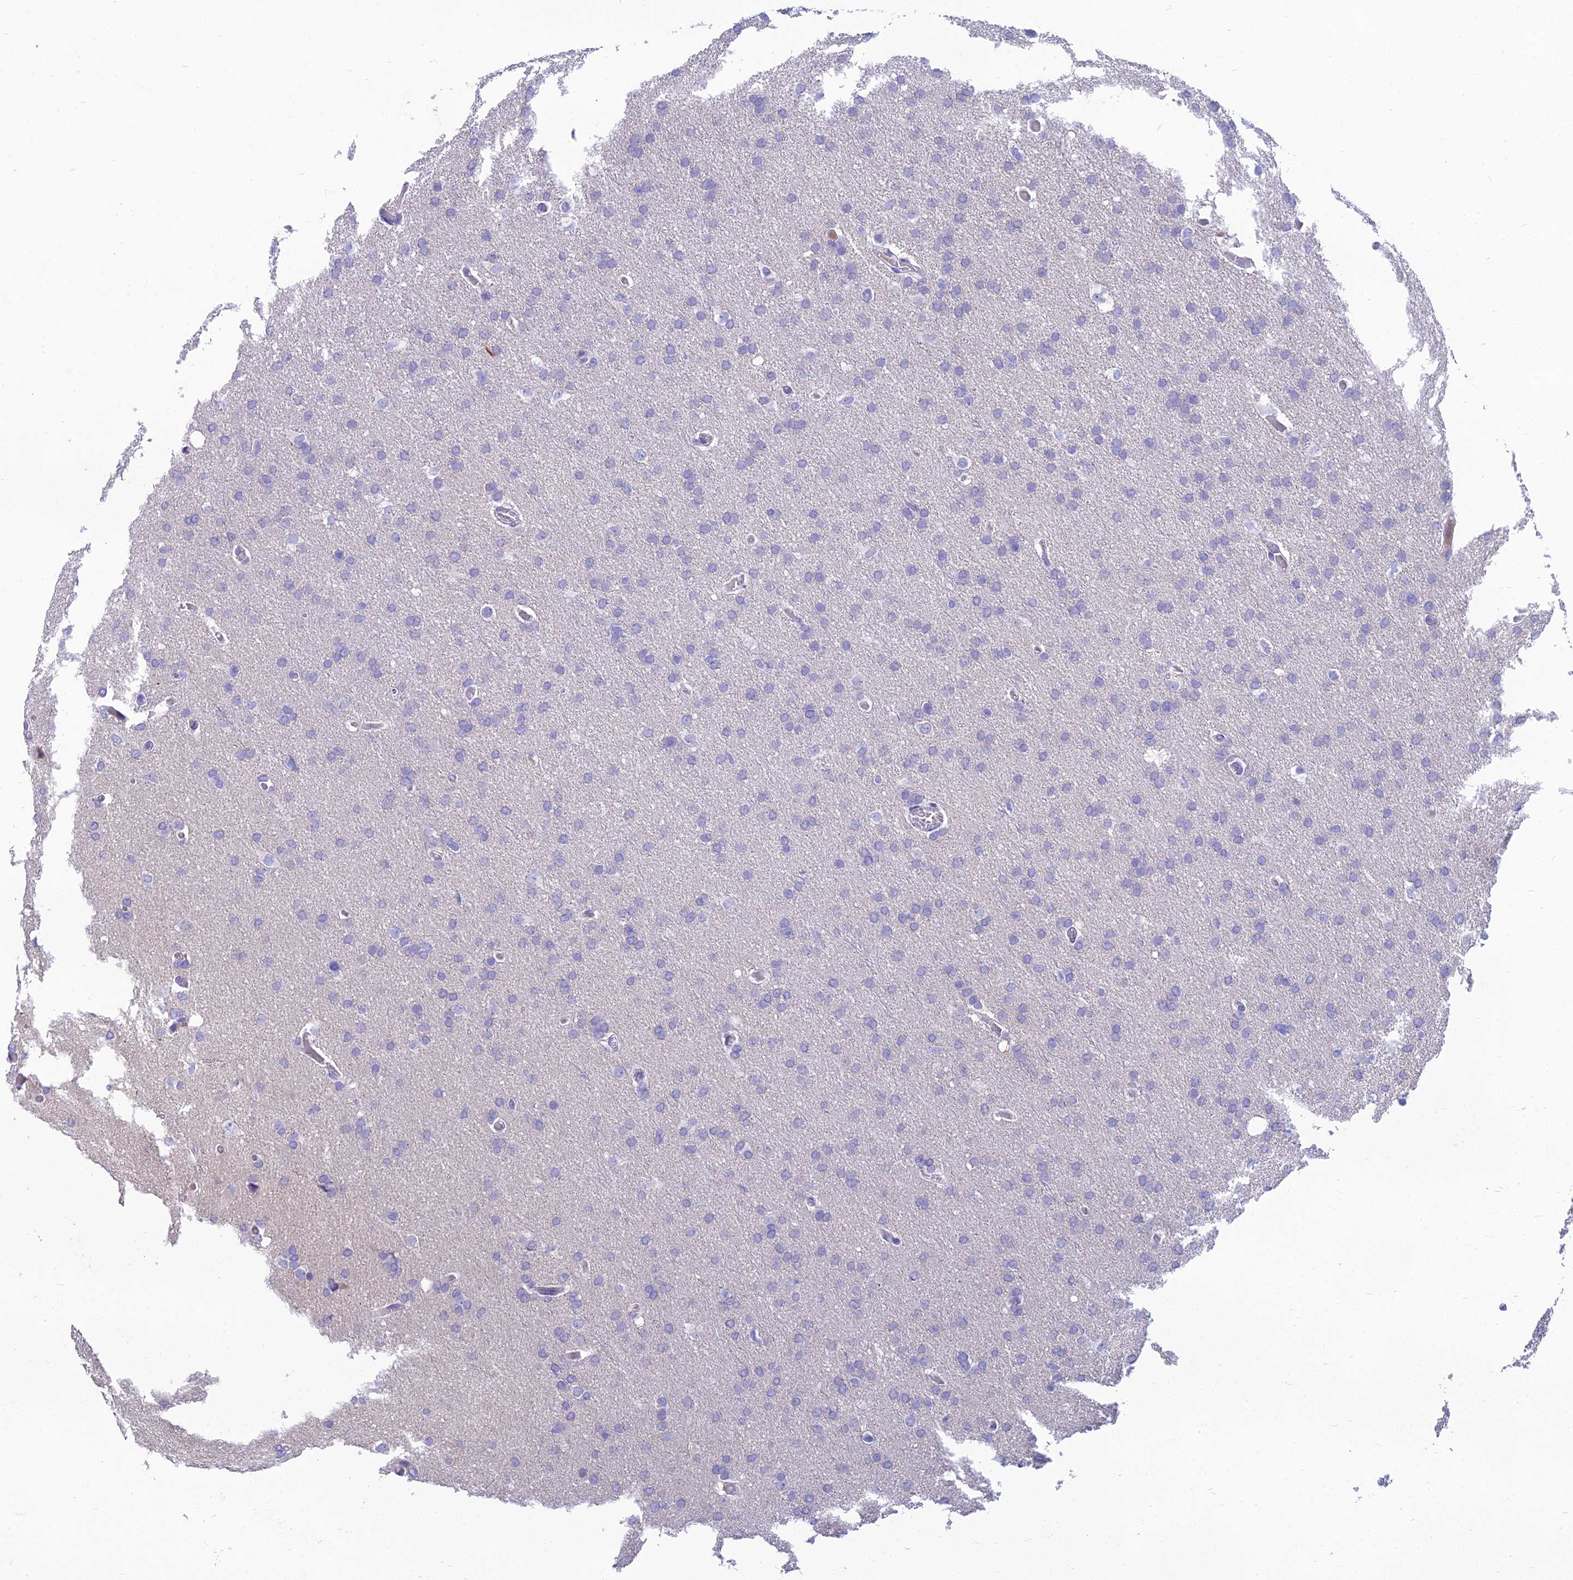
{"staining": {"intensity": "negative", "quantity": "none", "location": "none"}, "tissue": "glioma", "cell_type": "Tumor cells", "image_type": "cancer", "snomed": [{"axis": "morphology", "description": "Glioma, malignant, High grade"}, {"axis": "topography", "description": "Cerebral cortex"}], "caption": "Protein analysis of glioma reveals no significant expression in tumor cells.", "gene": "SPTLC3", "patient": {"sex": "female", "age": 36}}